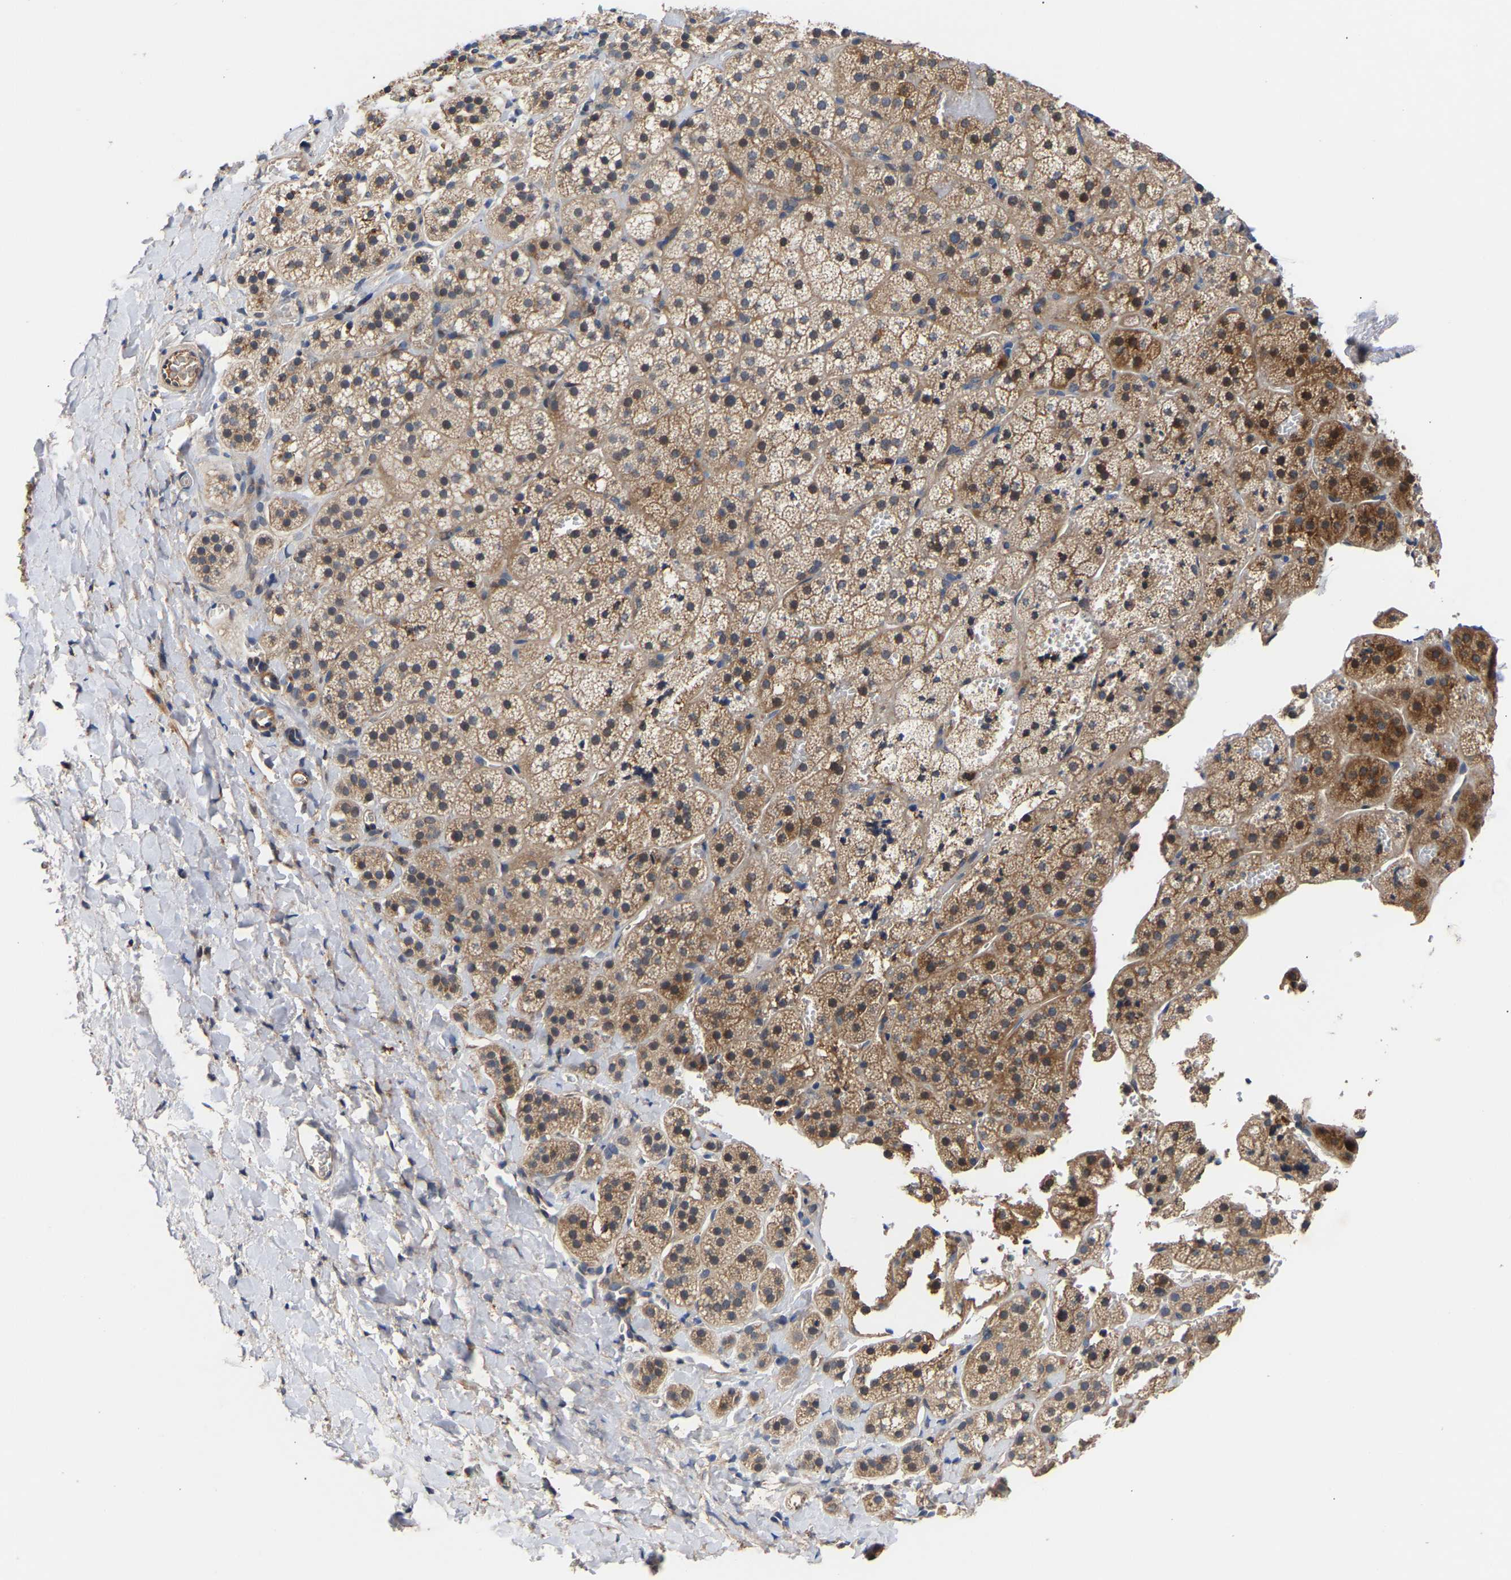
{"staining": {"intensity": "moderate", "quantity": ">75%", "location": "cytoplasmic/membranous"}, "tissue": "adrenal gland", "cell_type": "Glandular cells", "image_type": "normal", "snomed": [{"axis": "morphology", "description": "Normal tissue, NOS"}, {"axis": "topography", "description": "Adrenal gland"}], "caption": "The image shows immunohistochemical staining of unremarkable adrenal gland. There is moderate cytoplasmic/membranous expression is appreciated in approximately >75% of glandular cells. The protein is shown in brown color, while the nuclei are stained blue.", "gene": "KASH5", "patient": {"sex": "female", "age": 44}}